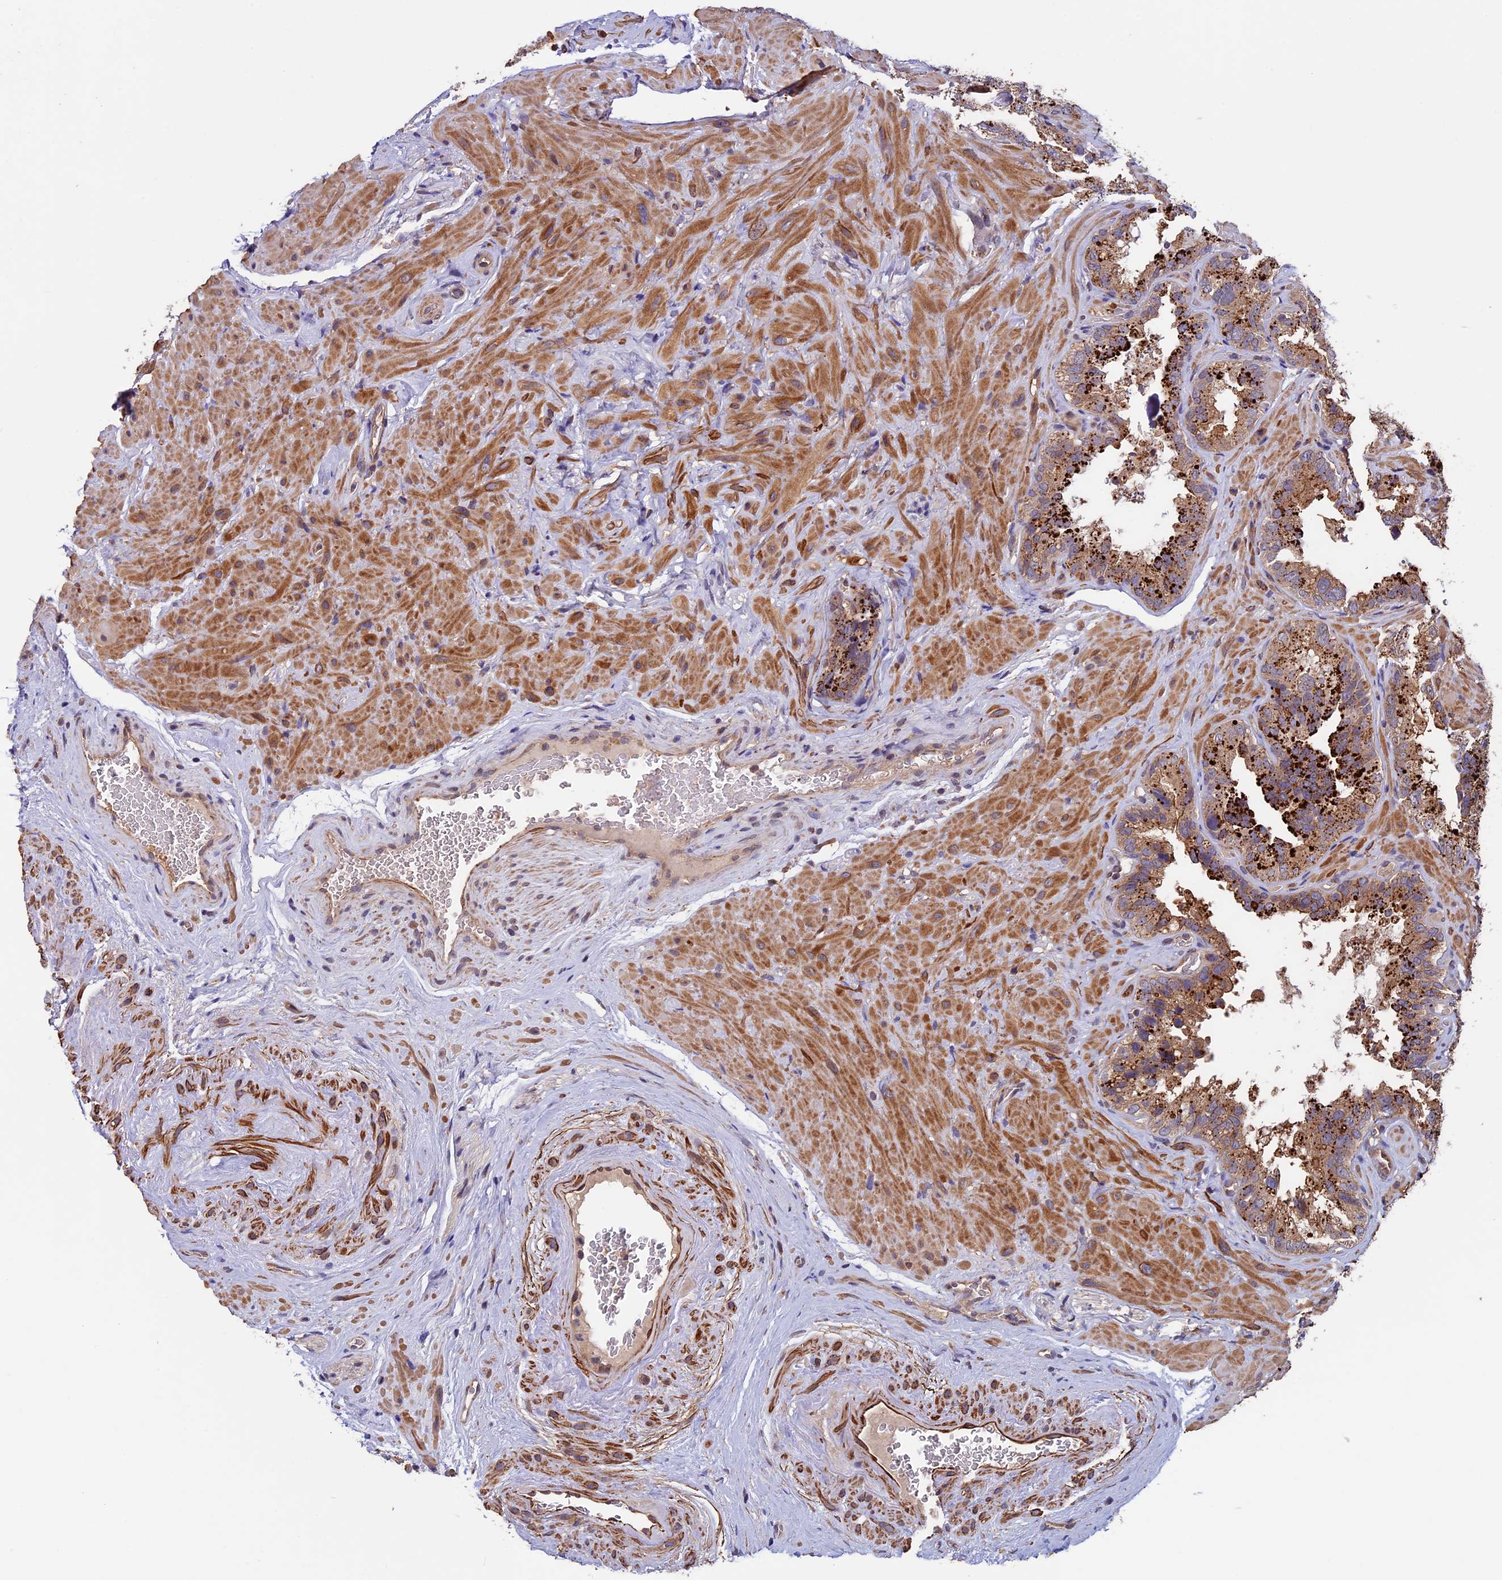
{"staining": {"intensity": "strong", "quantity": "25%-75%", "location": "cytoplasmic/membranous"}, "tissue": "seminal vesicle", "cell_type": "Glandular cells", "image_type": "normal", "snomed": [{"axis": "morphology", "description": "Normal tissue, NOS"}, {"axis": "topography", "description": "Seminal veicle"}, {"axis": "topography", "description": "Peripheral nerve tissue"}], "caption": "Immunohistochemistry histopathology image of normal human seminal vesicle stained for a protein (brown), which reveals high levels of strong cytoplasmic/membranous expression in approximately 25%-75% of glandular cells.", "gene": "SLC9A5", "patient": {"sex": "male", "age": 67}}